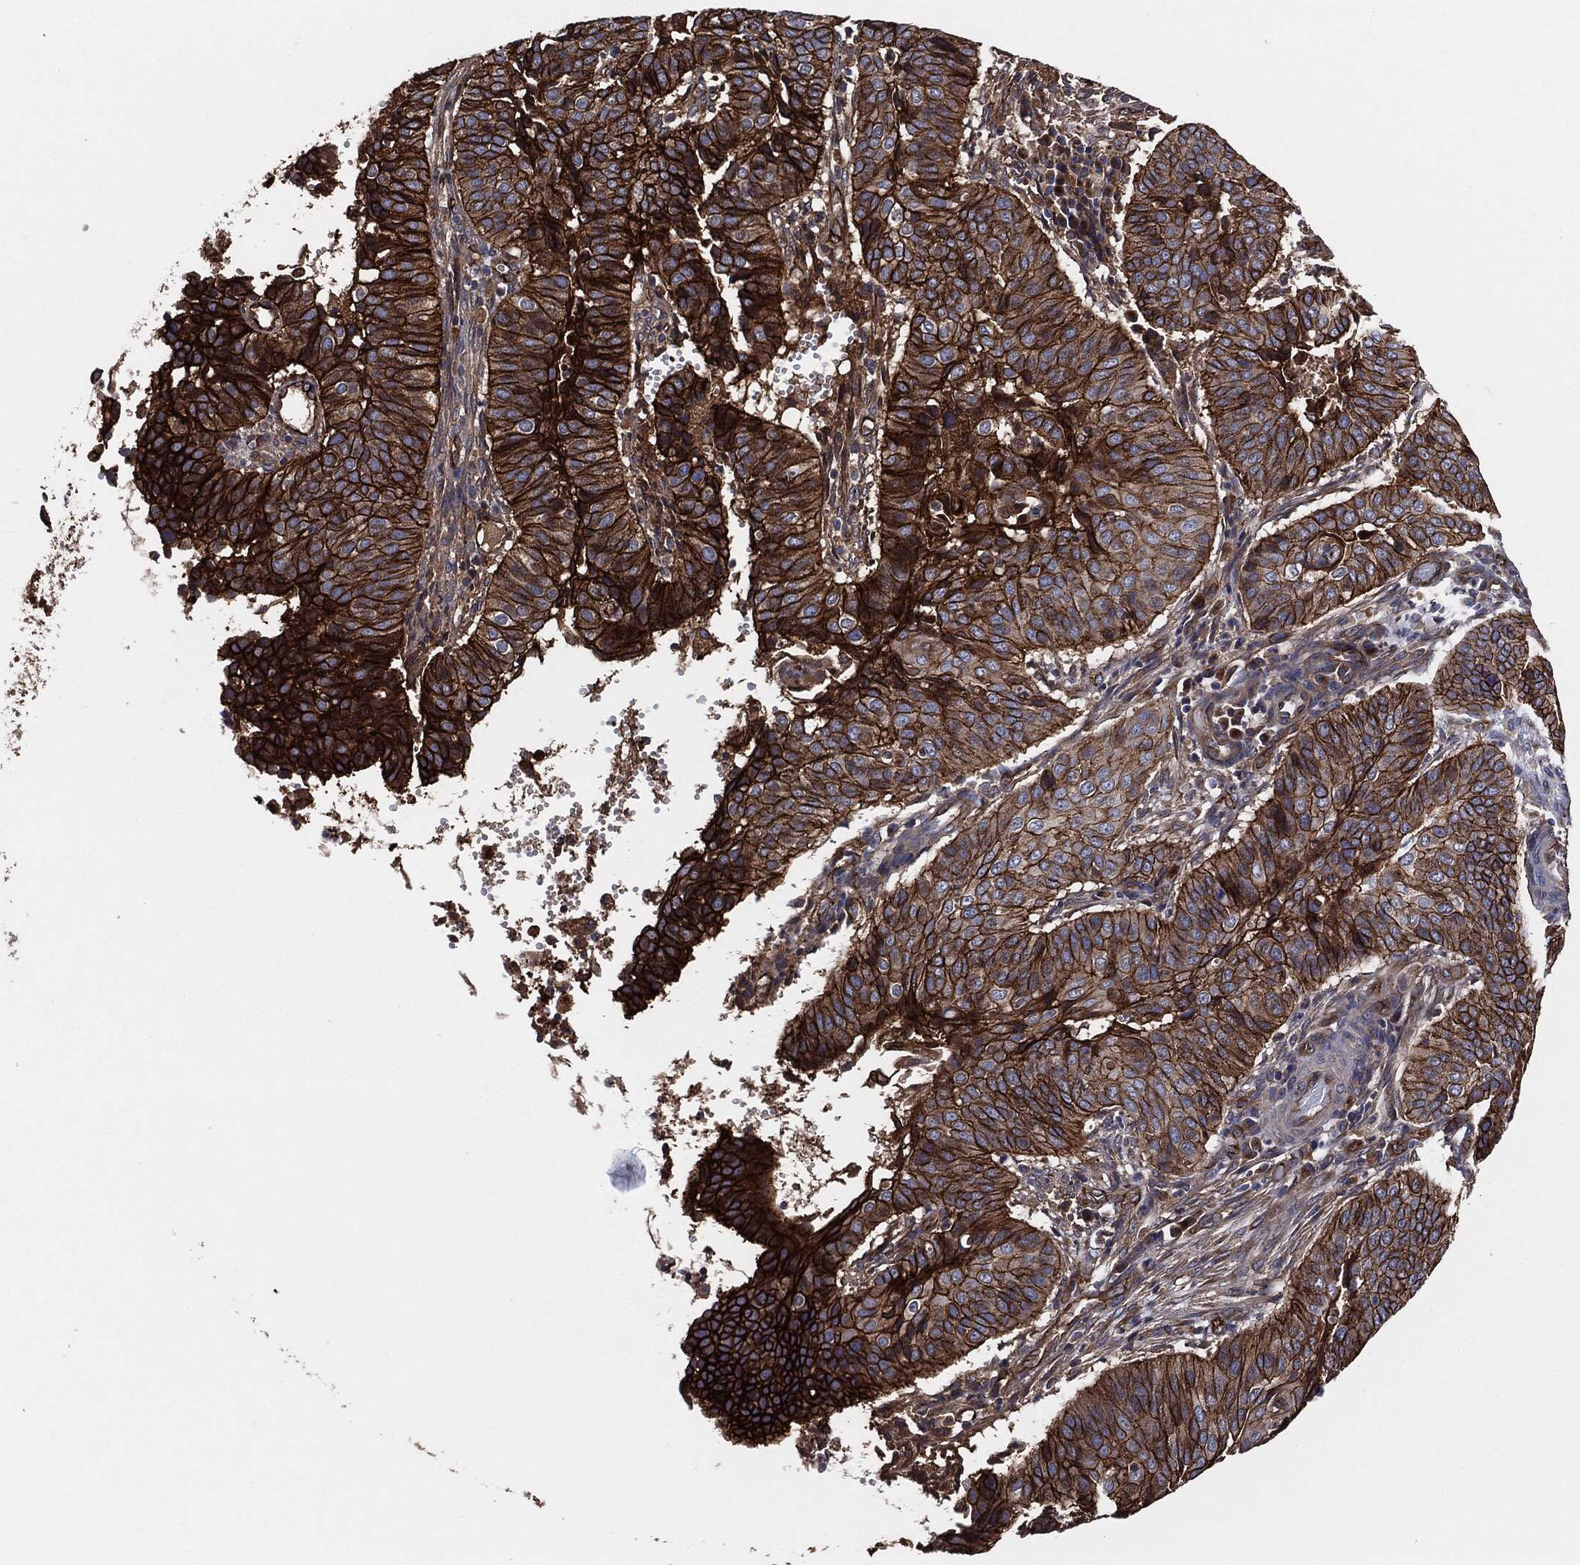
{"staining": {"intensity": "strong", "quantity": "25%-75%", "location": "cytoplasmic/membranous"}, "tissue": "cervical cancer", "cell_type": "Tumor cells", "image_type": "cancer", "snomed": [{"axis": "morphology", "description": "Normal tissue, NOS"}, {"axis": "morphology", "description": "Squamous cell carcinoma, NOS"}, {"axis": "topography", "description": "Cervix"}], "caption": "Immunohistochemical staining of human squamous cell carcinoma (cervical) exhibits strong cytoplasmic/membranous protein expression in approximately 25%-75% of tumor cells. (Stains: DAB in brown, nuclei in blue, Microscopy: brightfield microscopy at high magnification).", "gene": "CTNNA1", "patient": {"sex": "female", "age": 39}}